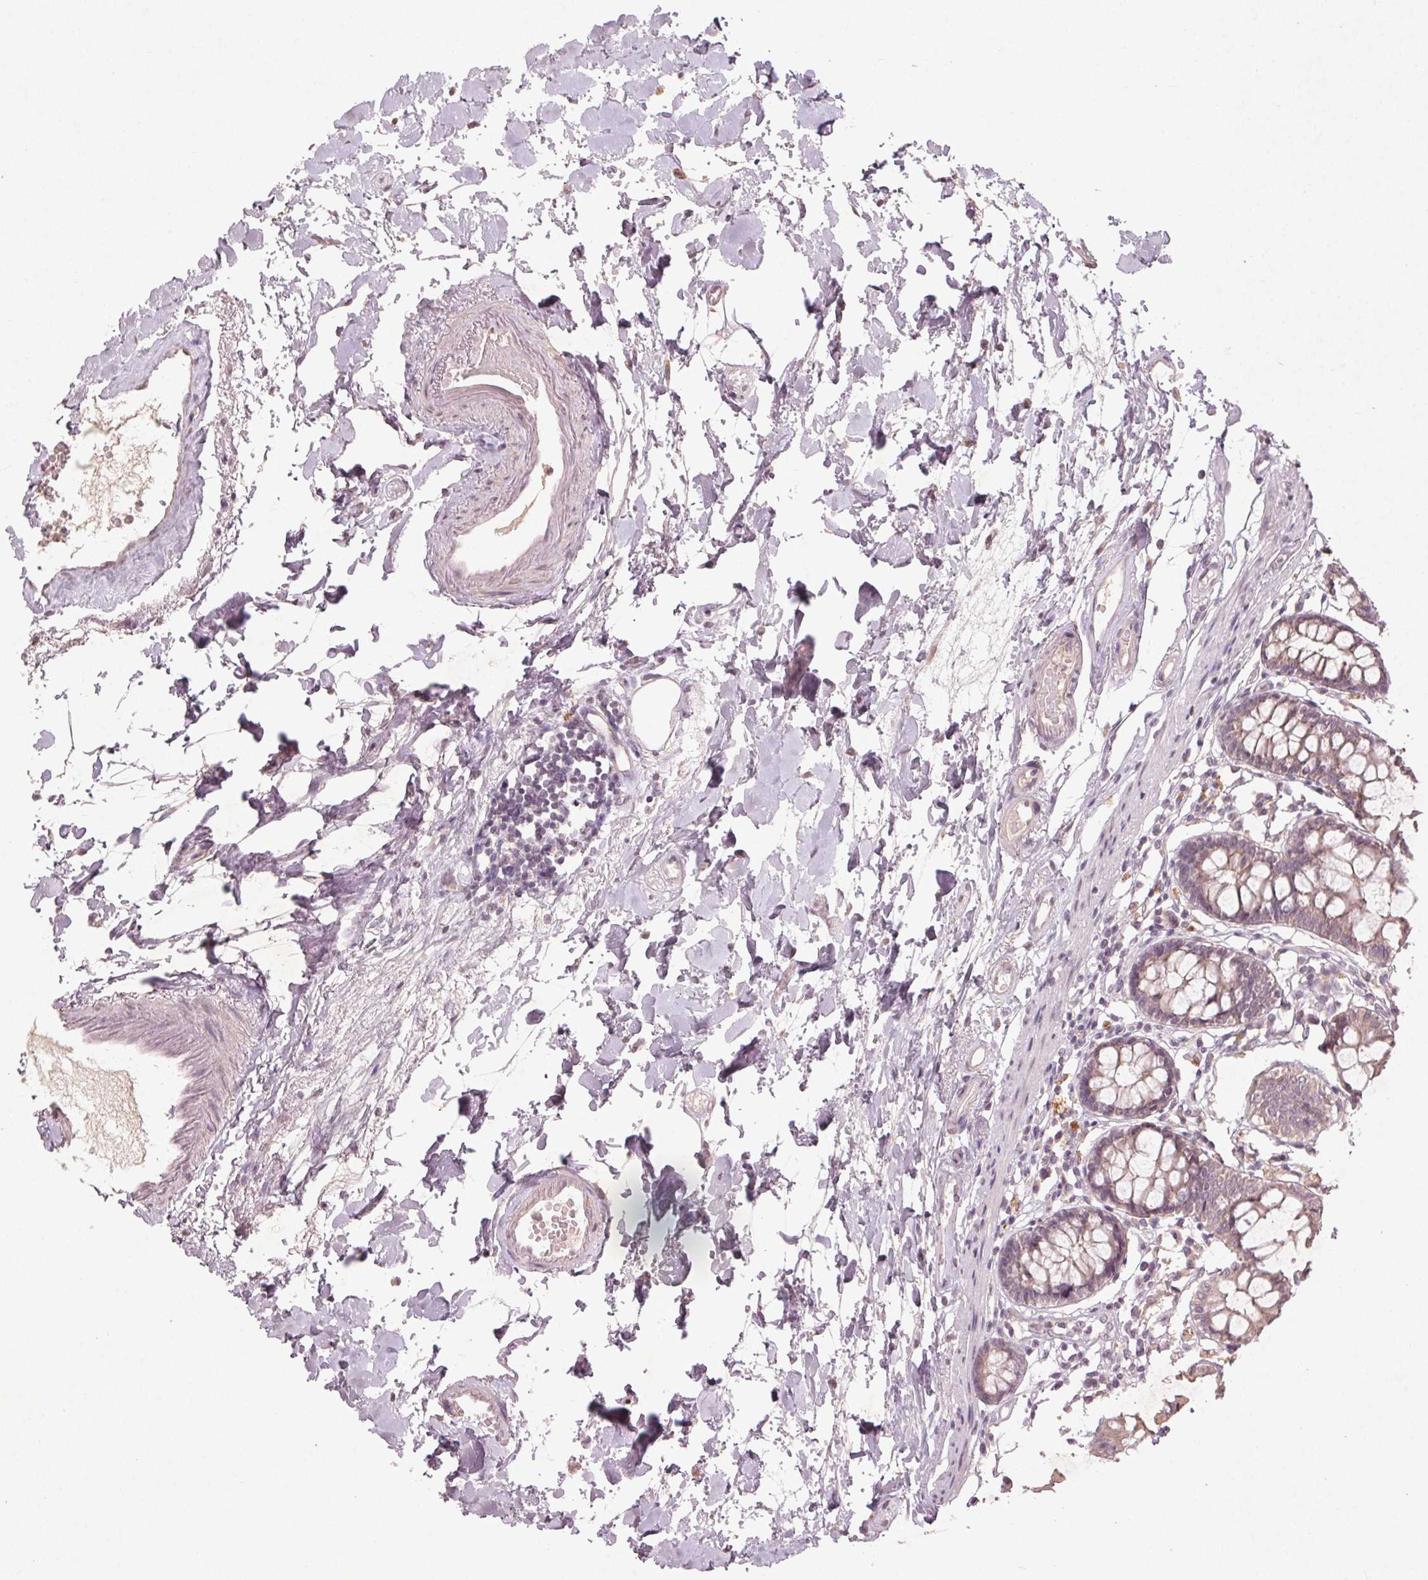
{"staining": {"intensity": "weak", "quantity": "<25%", "location": "cytoplasmic/membranous"}, "tissue": "colon", "cell_type": "Endothelial cells", "image_type": "normal", "snomed": [{"axis": "morphology", "description": "Normal tissue, NOS"}, {"axis": "topography", "description": "Colon"}], "caption": "Micrograph shows no protein positivity in endothelial cells of unremarkable colon.", "gene": "ENSG00000255641", "patient": {"sex": "female", "age": 84}}